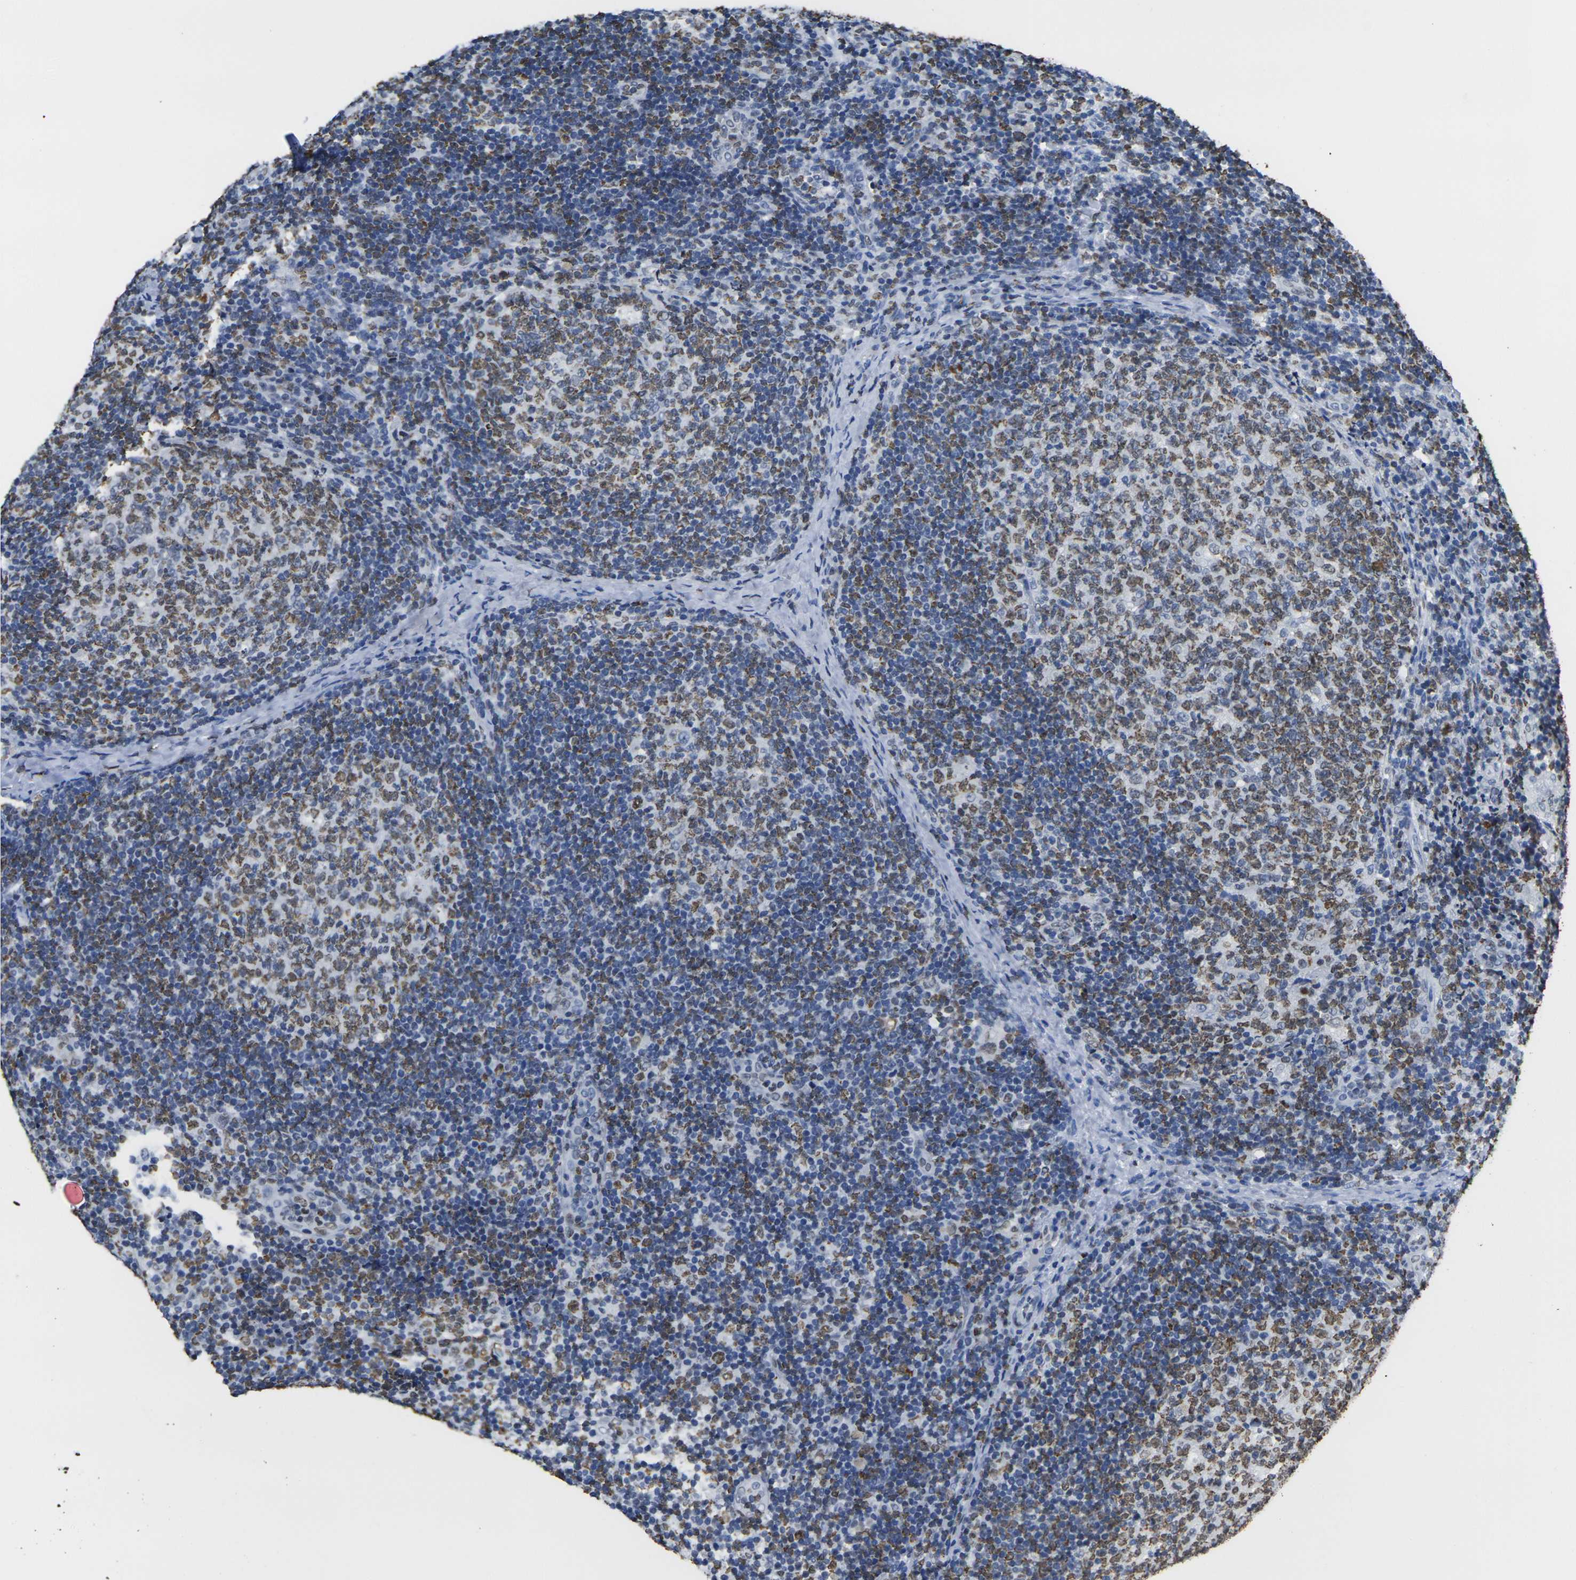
{"staining": {"intensity": "strong", "quantity": "25%-75%", "location": "nuclear"}, "tissue": "lymph node", "cell_type": "Germinal center cells", "image_type": "normal", "snomed": [{"axis": "morphology", "description": "Normal tissue, NOS"}, {"axis": "topography", "description": "Lymph node"}], "caption": "Germinal center cells reveal high levels of strong nuclear positivity in approximately 25%-75% of cells in benign human lymph node. (DAB (3,3'-diaminobenzidine) IHC, brown staining for protein, blue staining for nuclei).", "gene": "DRAXIN", "patient": {"sex": "female", "age": 14}}